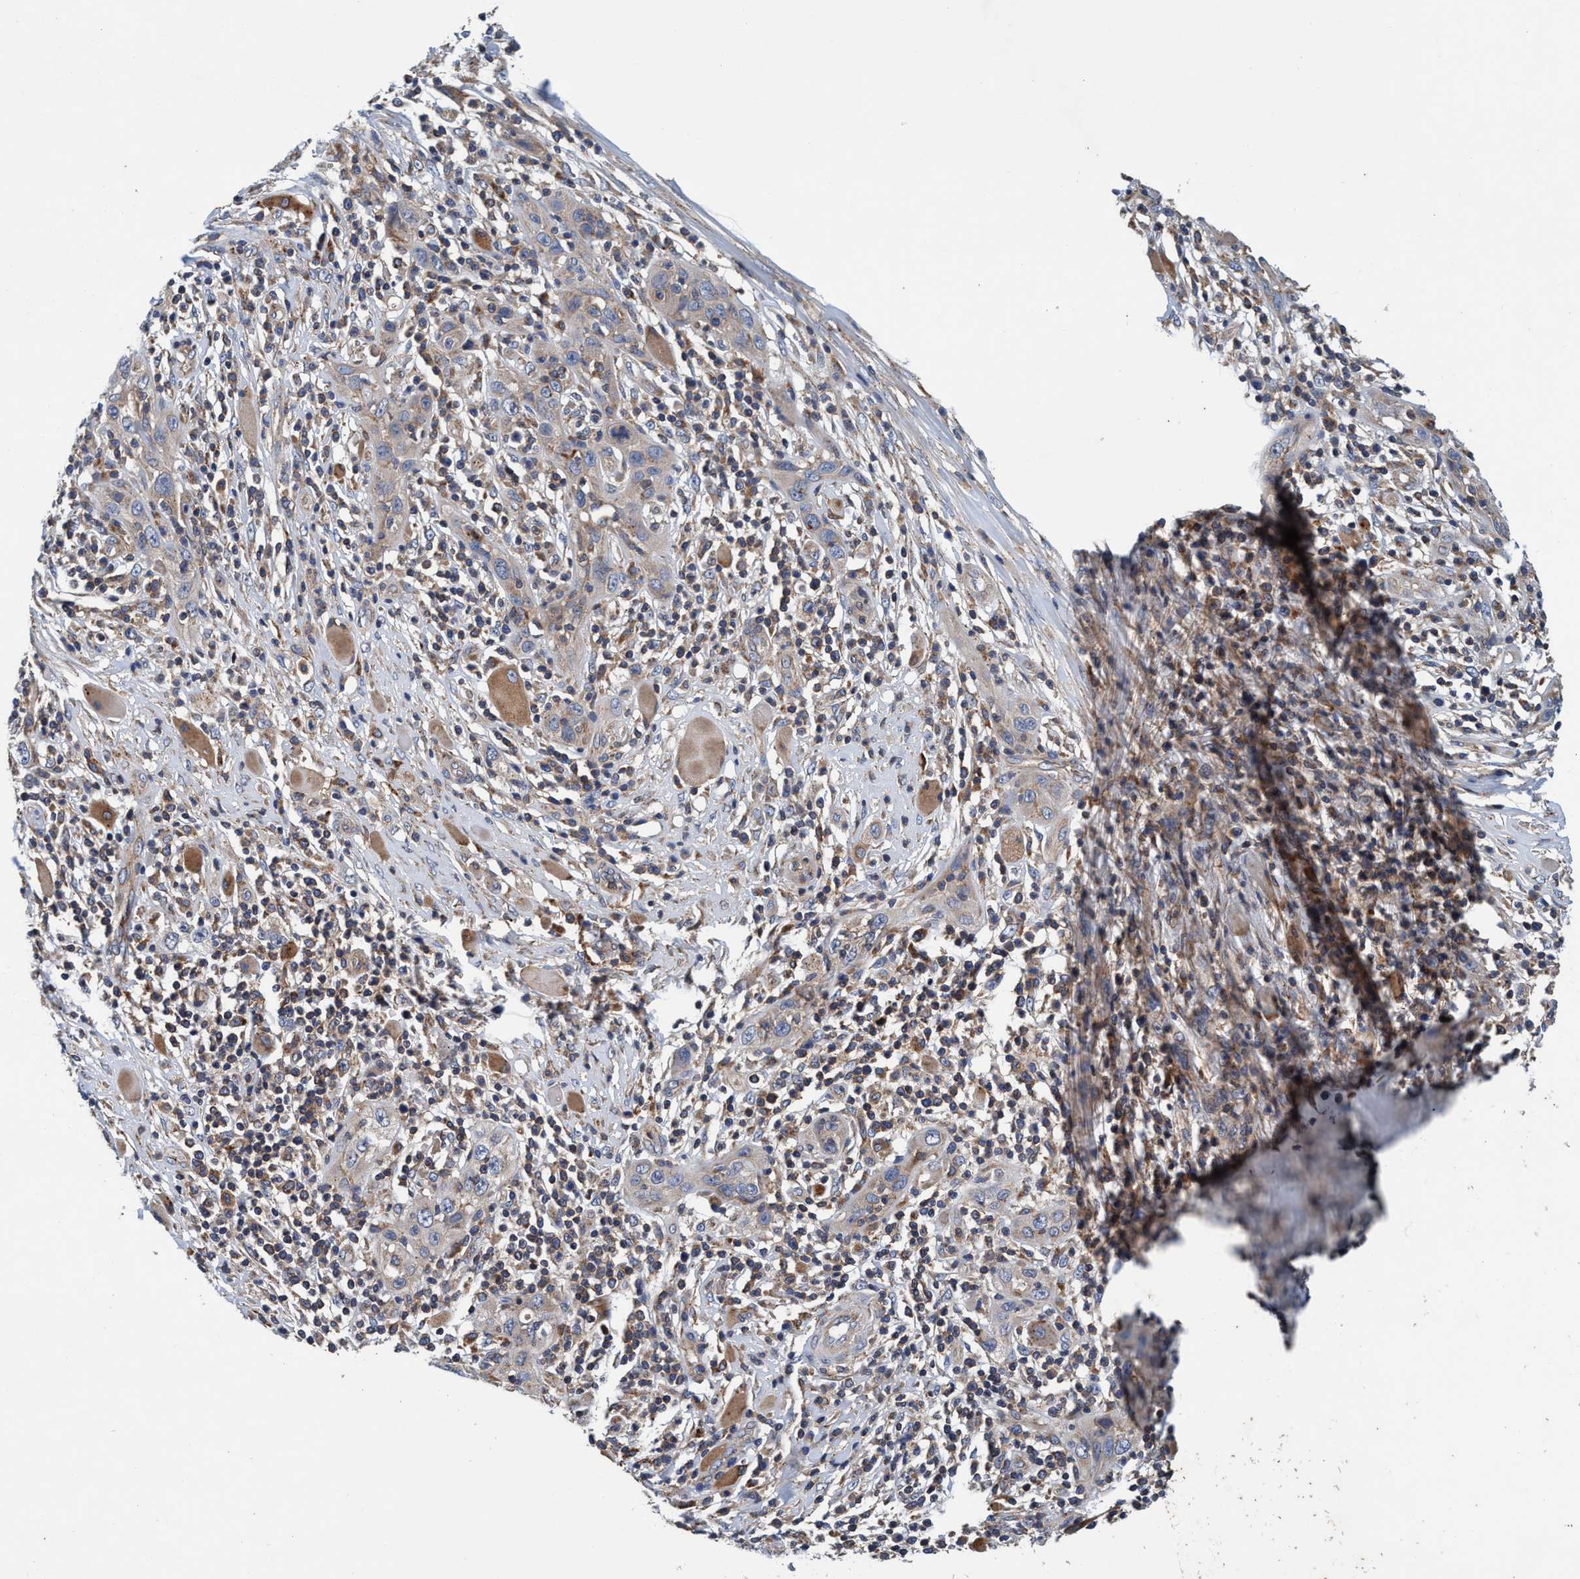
{"staining": {"intensity": "weak", "quantity": "25%-75%", "location": "cytoplasmic/membranous"}, "tissue": "skin cancer", "cell_type": "Tumor cells", "image_type": "cancer", "snomed": [{"axis": "morphology", "description": "Squamous cell carcinoma, NOS"}, {"axis": "topography", "description": "Skin"}], "caption": "There is low levels of weak cytoplasmic/membranous expression in tumor cells of skin cancer, as demonstrated by immunohistochemical staining (brown color).", "gene": "ENDOG", "patient": {"sex": "female", "age": 88}}